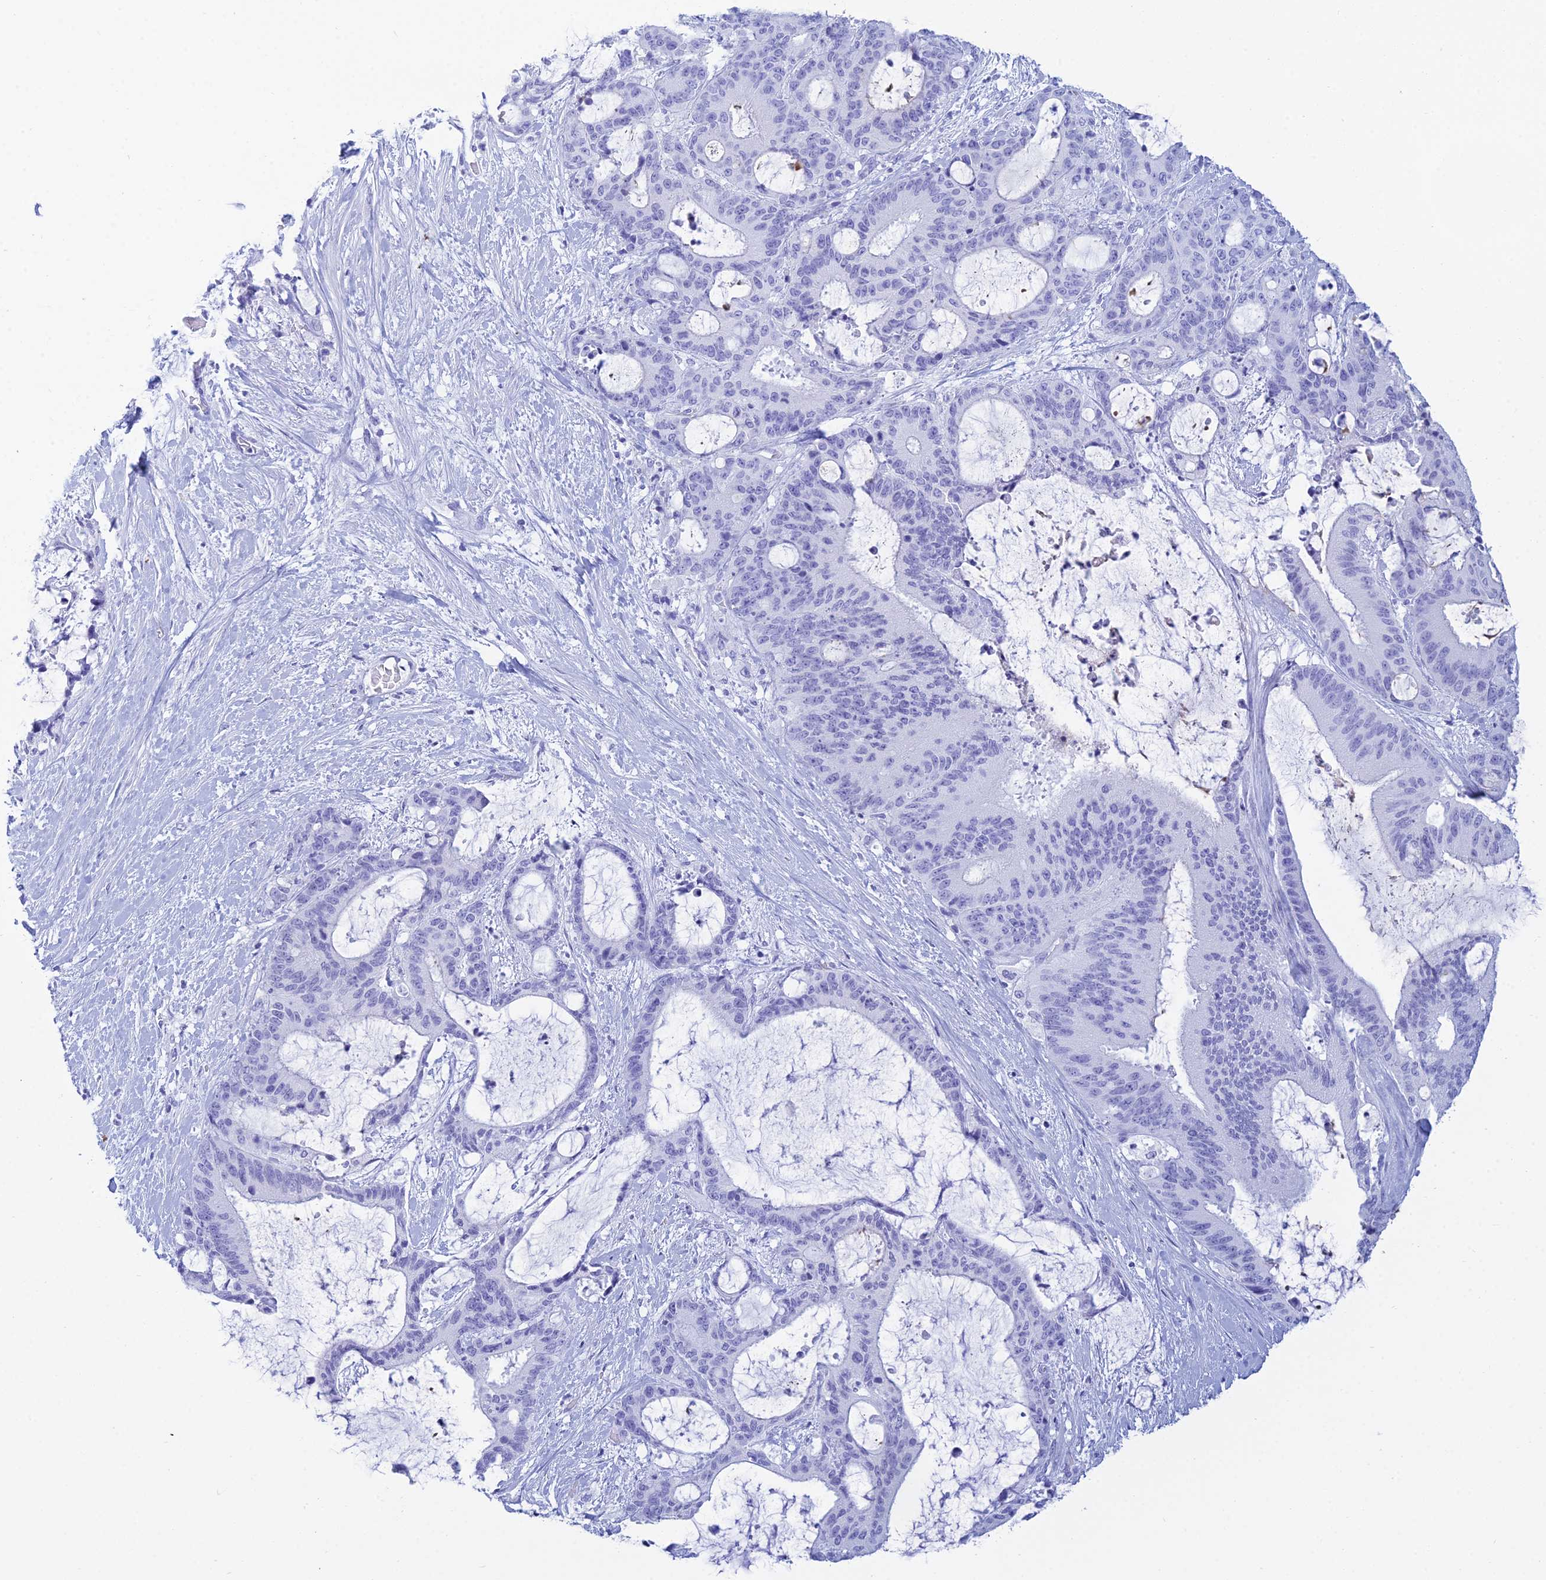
{"staining": {"intensity": "negative", "quantity": "none", "location": "none"}, "tissue": "liver cancer", "cell_type": "Tumor cells", "image_type": "cancer", "snomed": [{"axis": "morphology", "description": "Normal tissue, NOS"}, {"axis": "morphology", "description": "Cholangiocarcinoma"}, {"axis": "topography", "description": "Liver"}, {"axis": "topography", "description": "Peripheral nerve tissue"}], "caption": "This is an IHC photomicrograph of liver cancer. There is no staining in tumor cells.", "gene": "PATE4", "patient": {"sex": "female", "age": 73}}